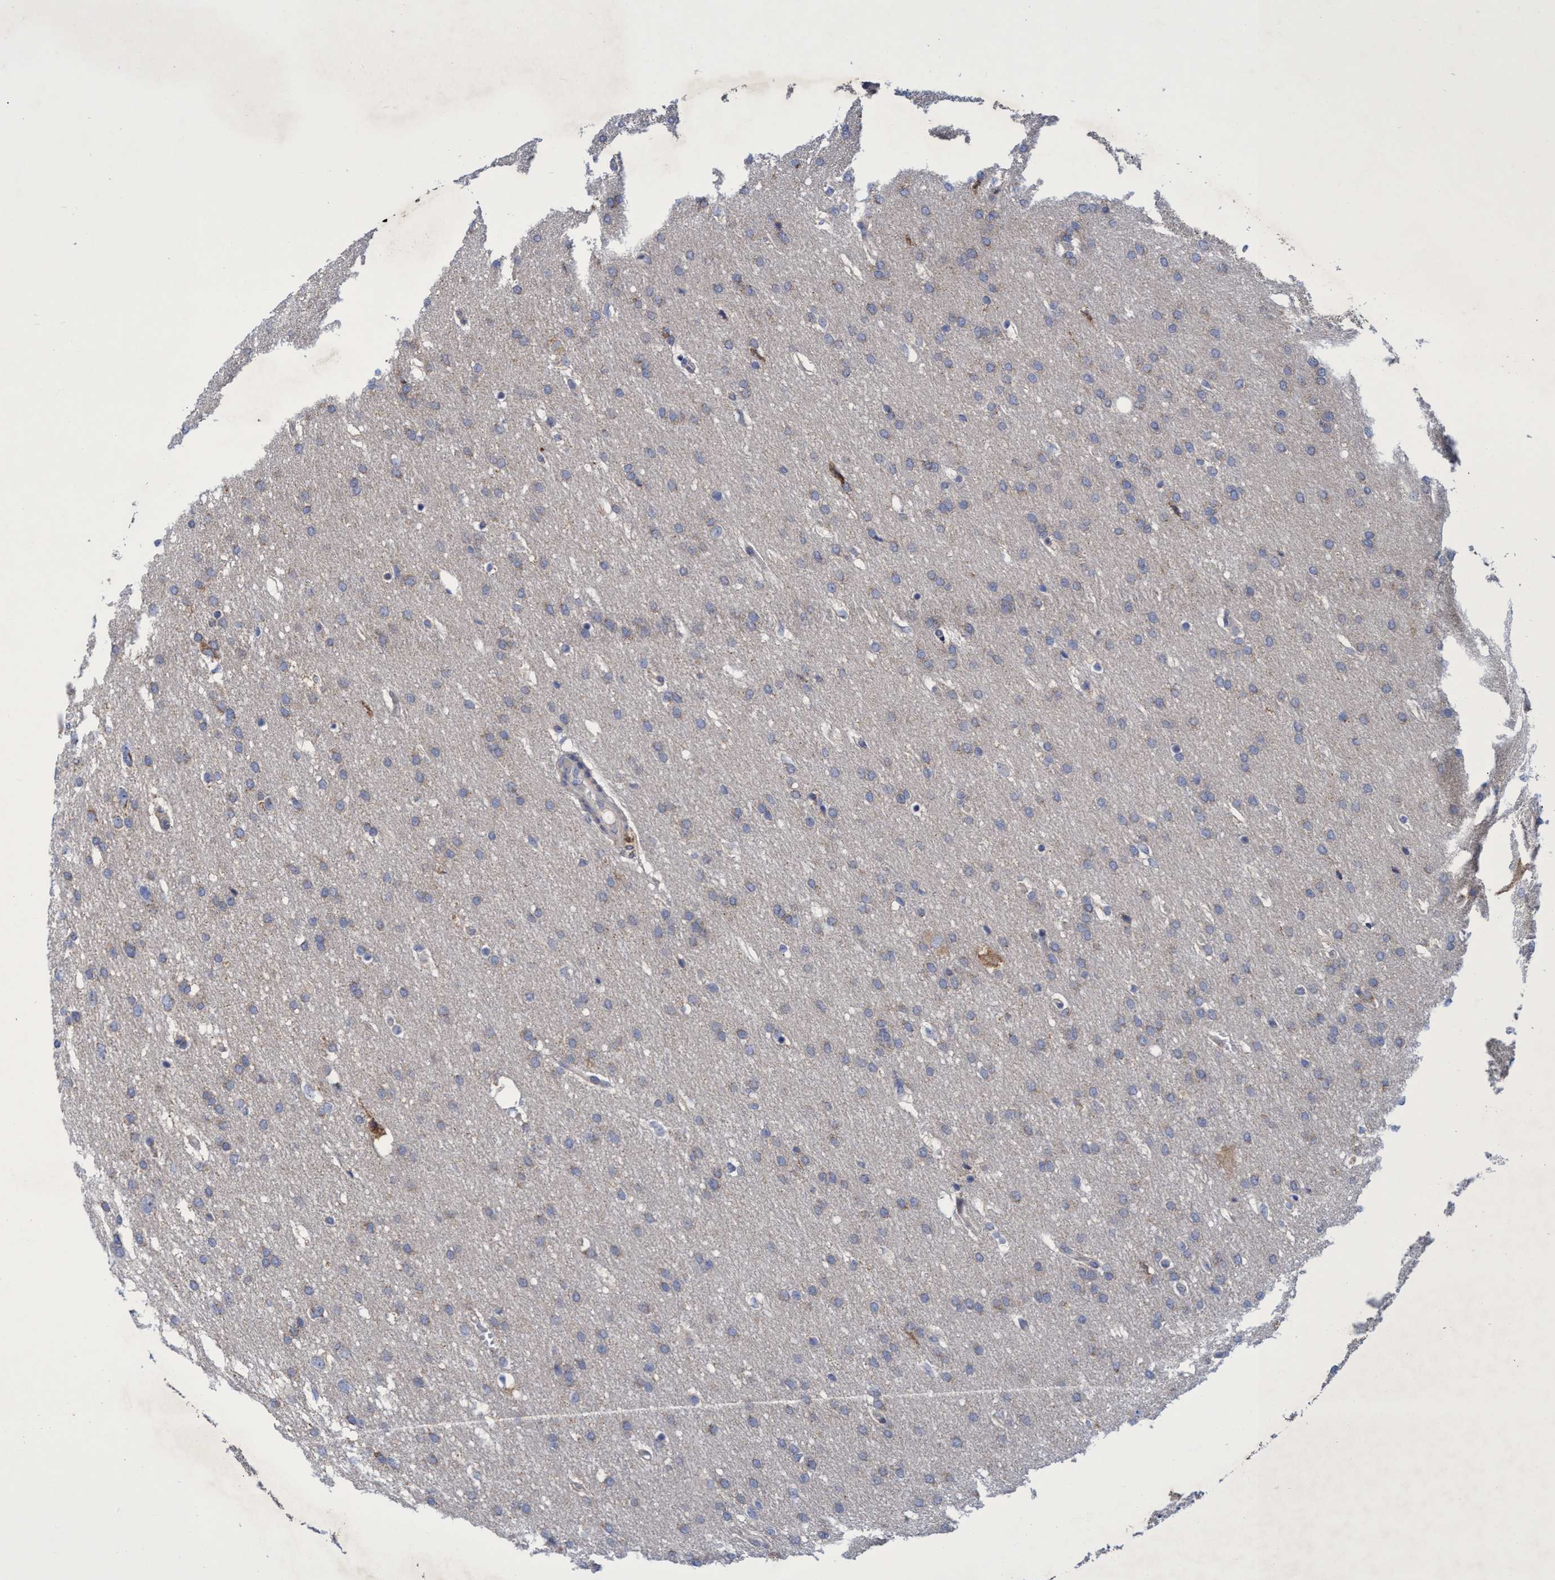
{"staining": {"intensity": "weak", "quantity": "<25%", "location": "cytoplasmic/membranous"}, "tissue": "glioma", "cell_type": "Tumor cells", "image_type": "cancer", "snomed": [{"axis": "morphology", "description": "Glioma, malignant, Low grade"}, {"axis": "topography", "description": "Brain"}], "caption": "Immunohistochemistry (IHC) photomicrograph of neoplastic tissue: glioma stained with DAB displays no significant protein expression in tumor cells. (Brightfield microscopy of DAB (3,3'-diaminobenzidine) IHC at high magnification).", "gene": "NAT16", "patient": {"sex": "female", "age": 37}}